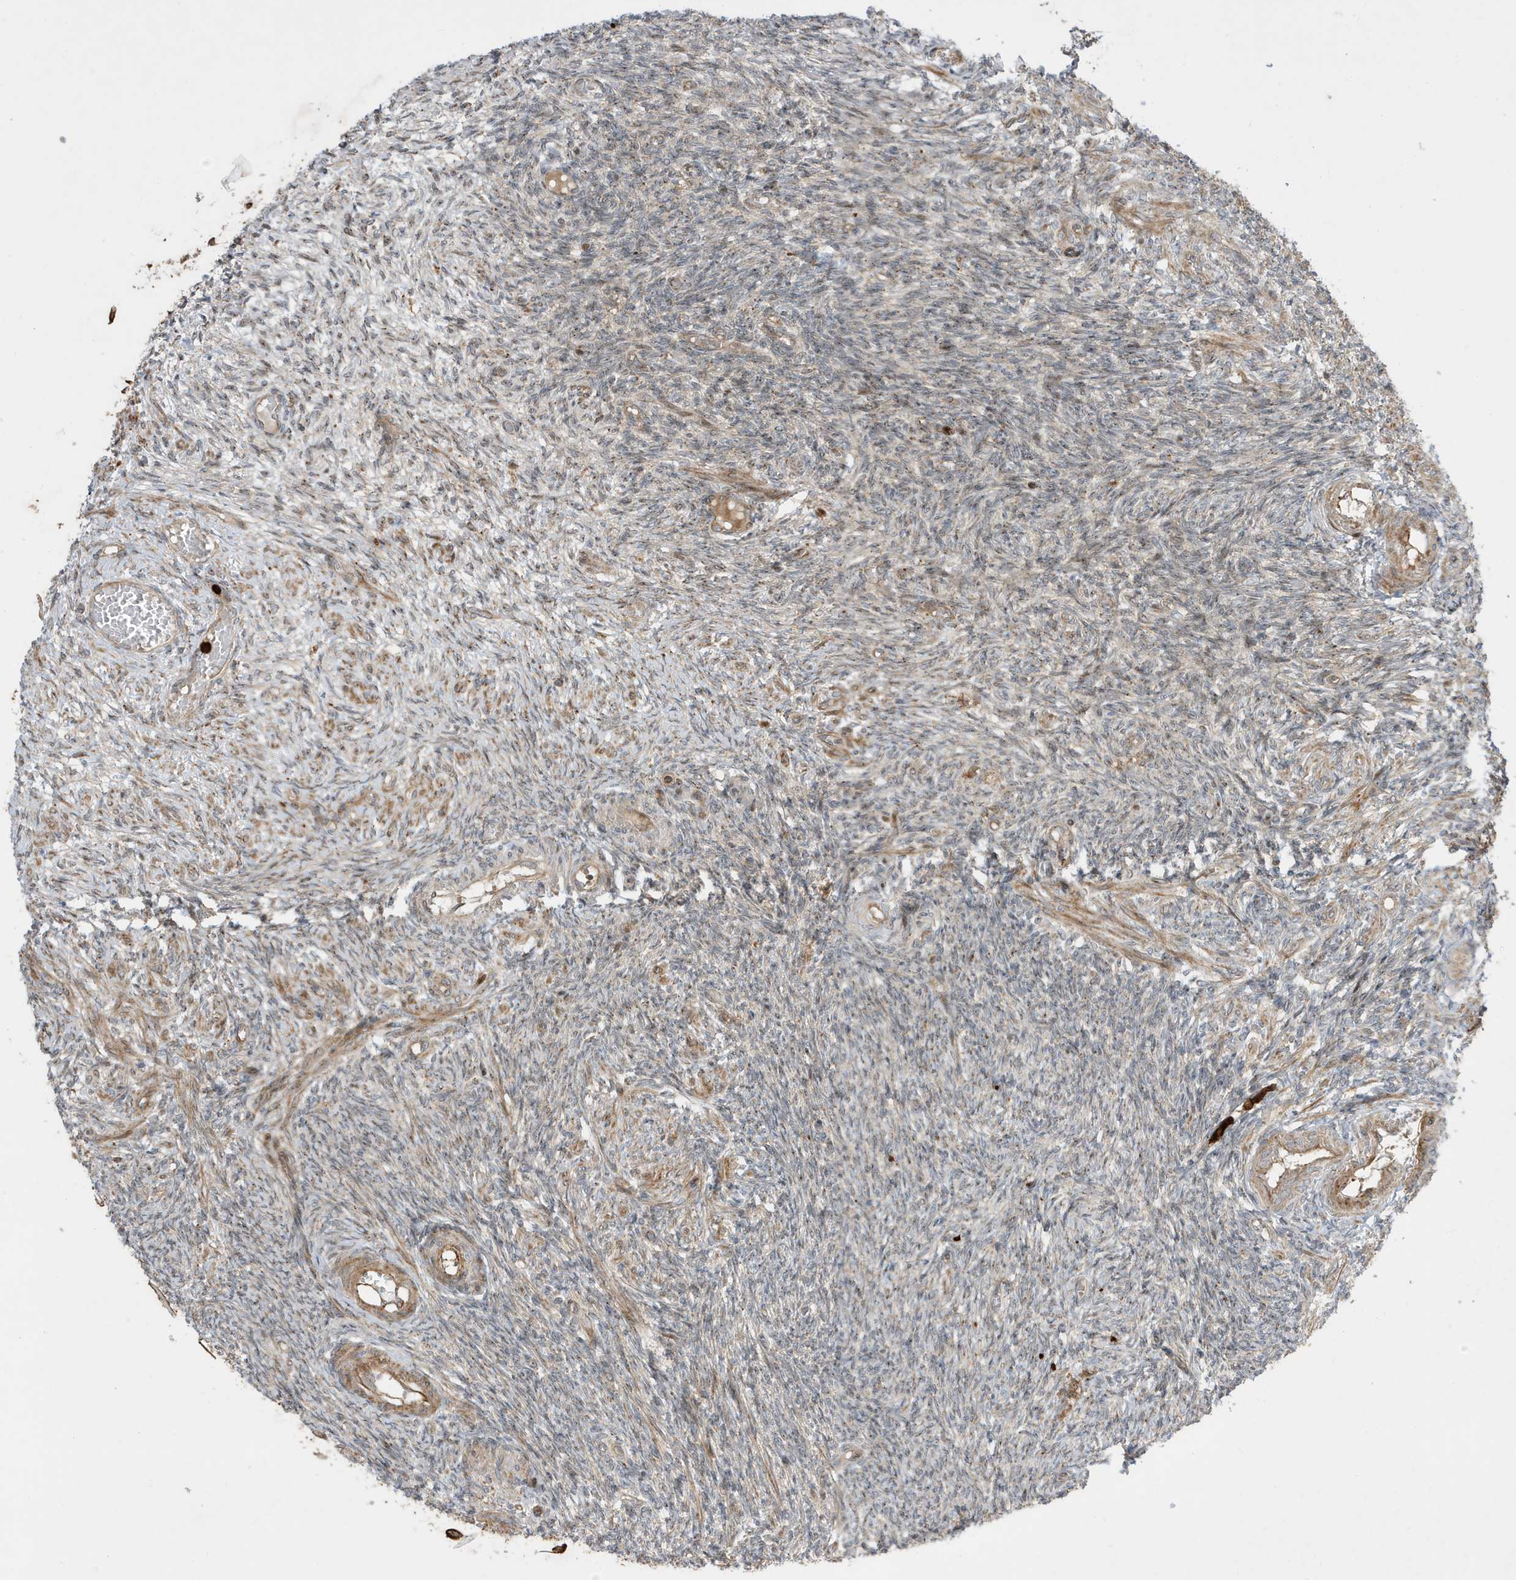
{"staining": {"intensity": "moderate", "quantity": ">75%", "location": "cytoplasmic/membranous"}, "tissue": "ovary", "cell_type": "Follicle cells", "image_type": "normal", "snomed": [{"axis": "morphology", "description": "Normal tissue, NOS"}, {"axis": "topography", "description": "Ovary"}], "caption": "Unremarkable ovary shows moderate cytoplasmic/membranous positivity in about >75% of follicle cells, visualized by immunohistochemistry.", "gene": "IFT57", "patient": {"sex": "female", "age": 27}}